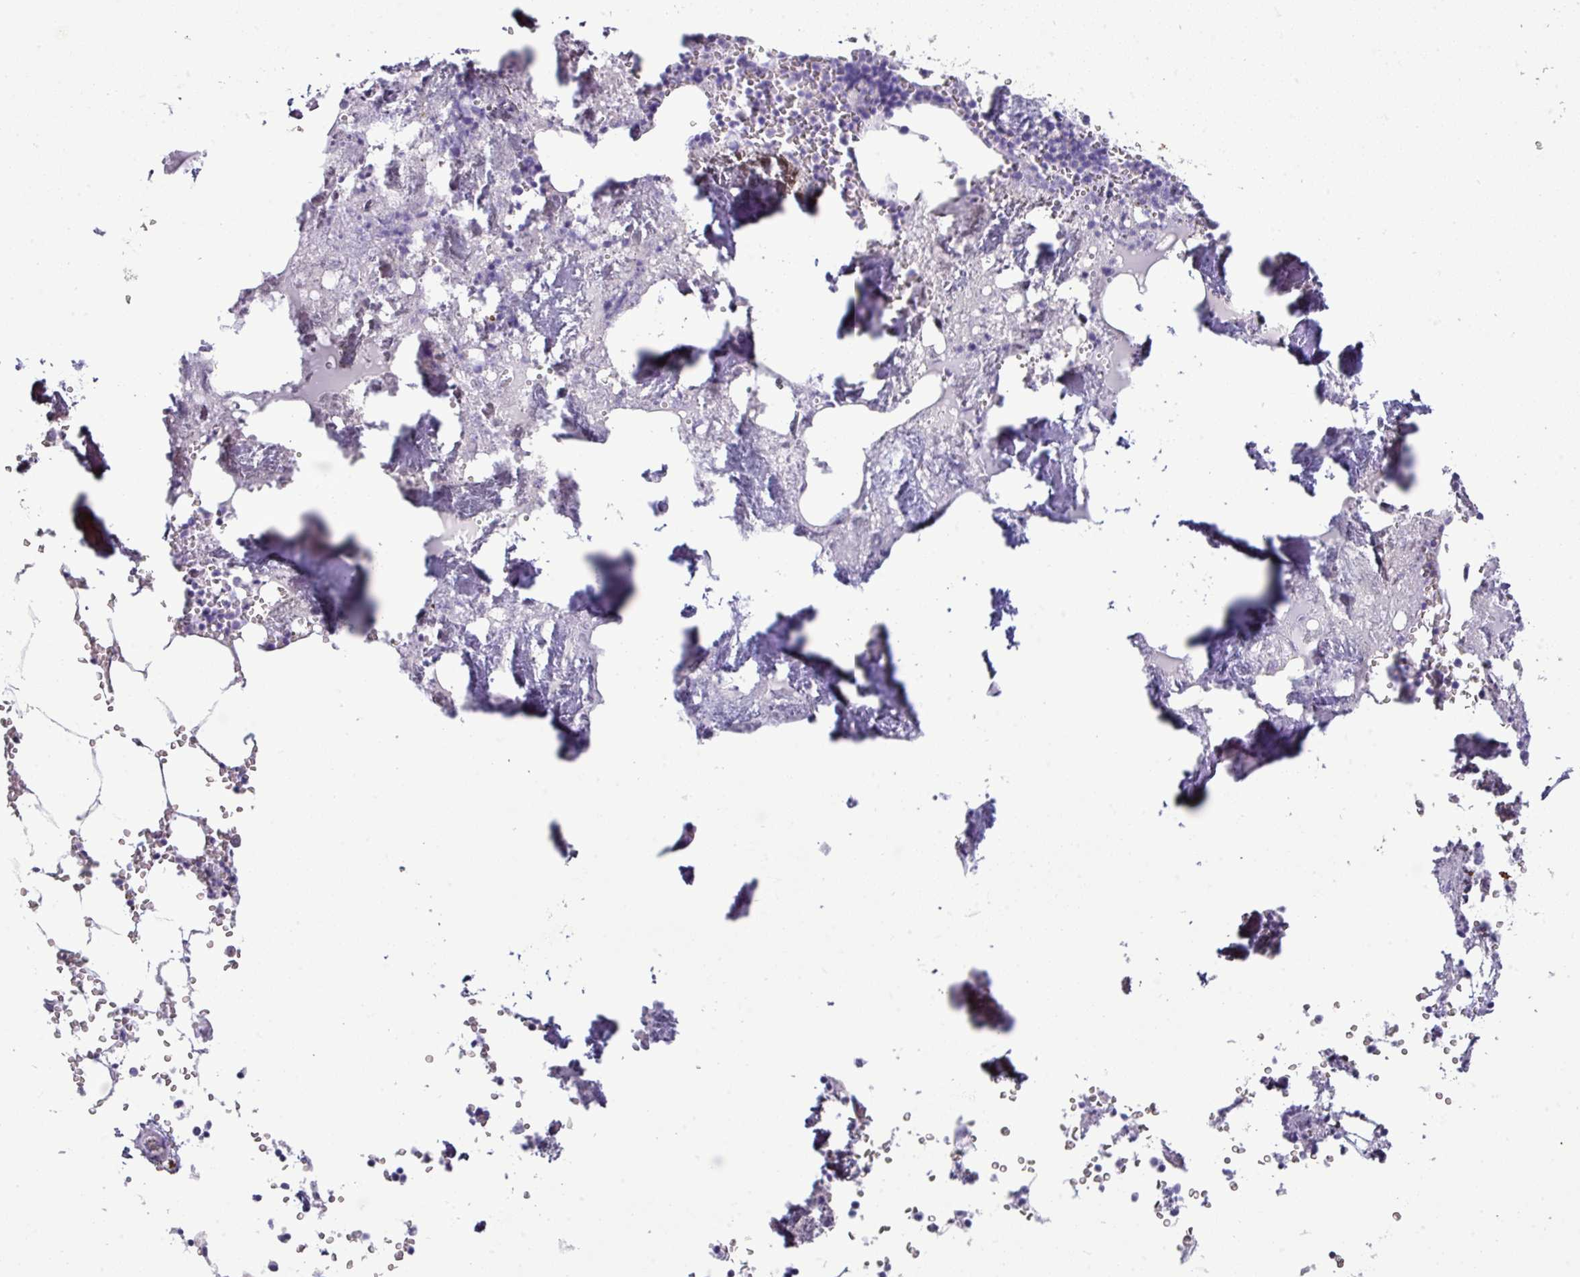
{"staining": {"intensity": "negative", "quantity": "none", "location": "none"}, "tissue": "bone marrow", "cell_type": "Hematopoietic cells", "image_type": "normal", "snomed": [{"axis": "morphology", "description": "Normal tissue, NOS"}, {"axis": "topography", "description": "Bone marrow"}], "caption": "This is an IHC histopathology image of unremarkable bone marrow. There is no staining in hematopoietic cells.", "gene": "GSTA1", "patient": {"sex": "male", "age": 54}}